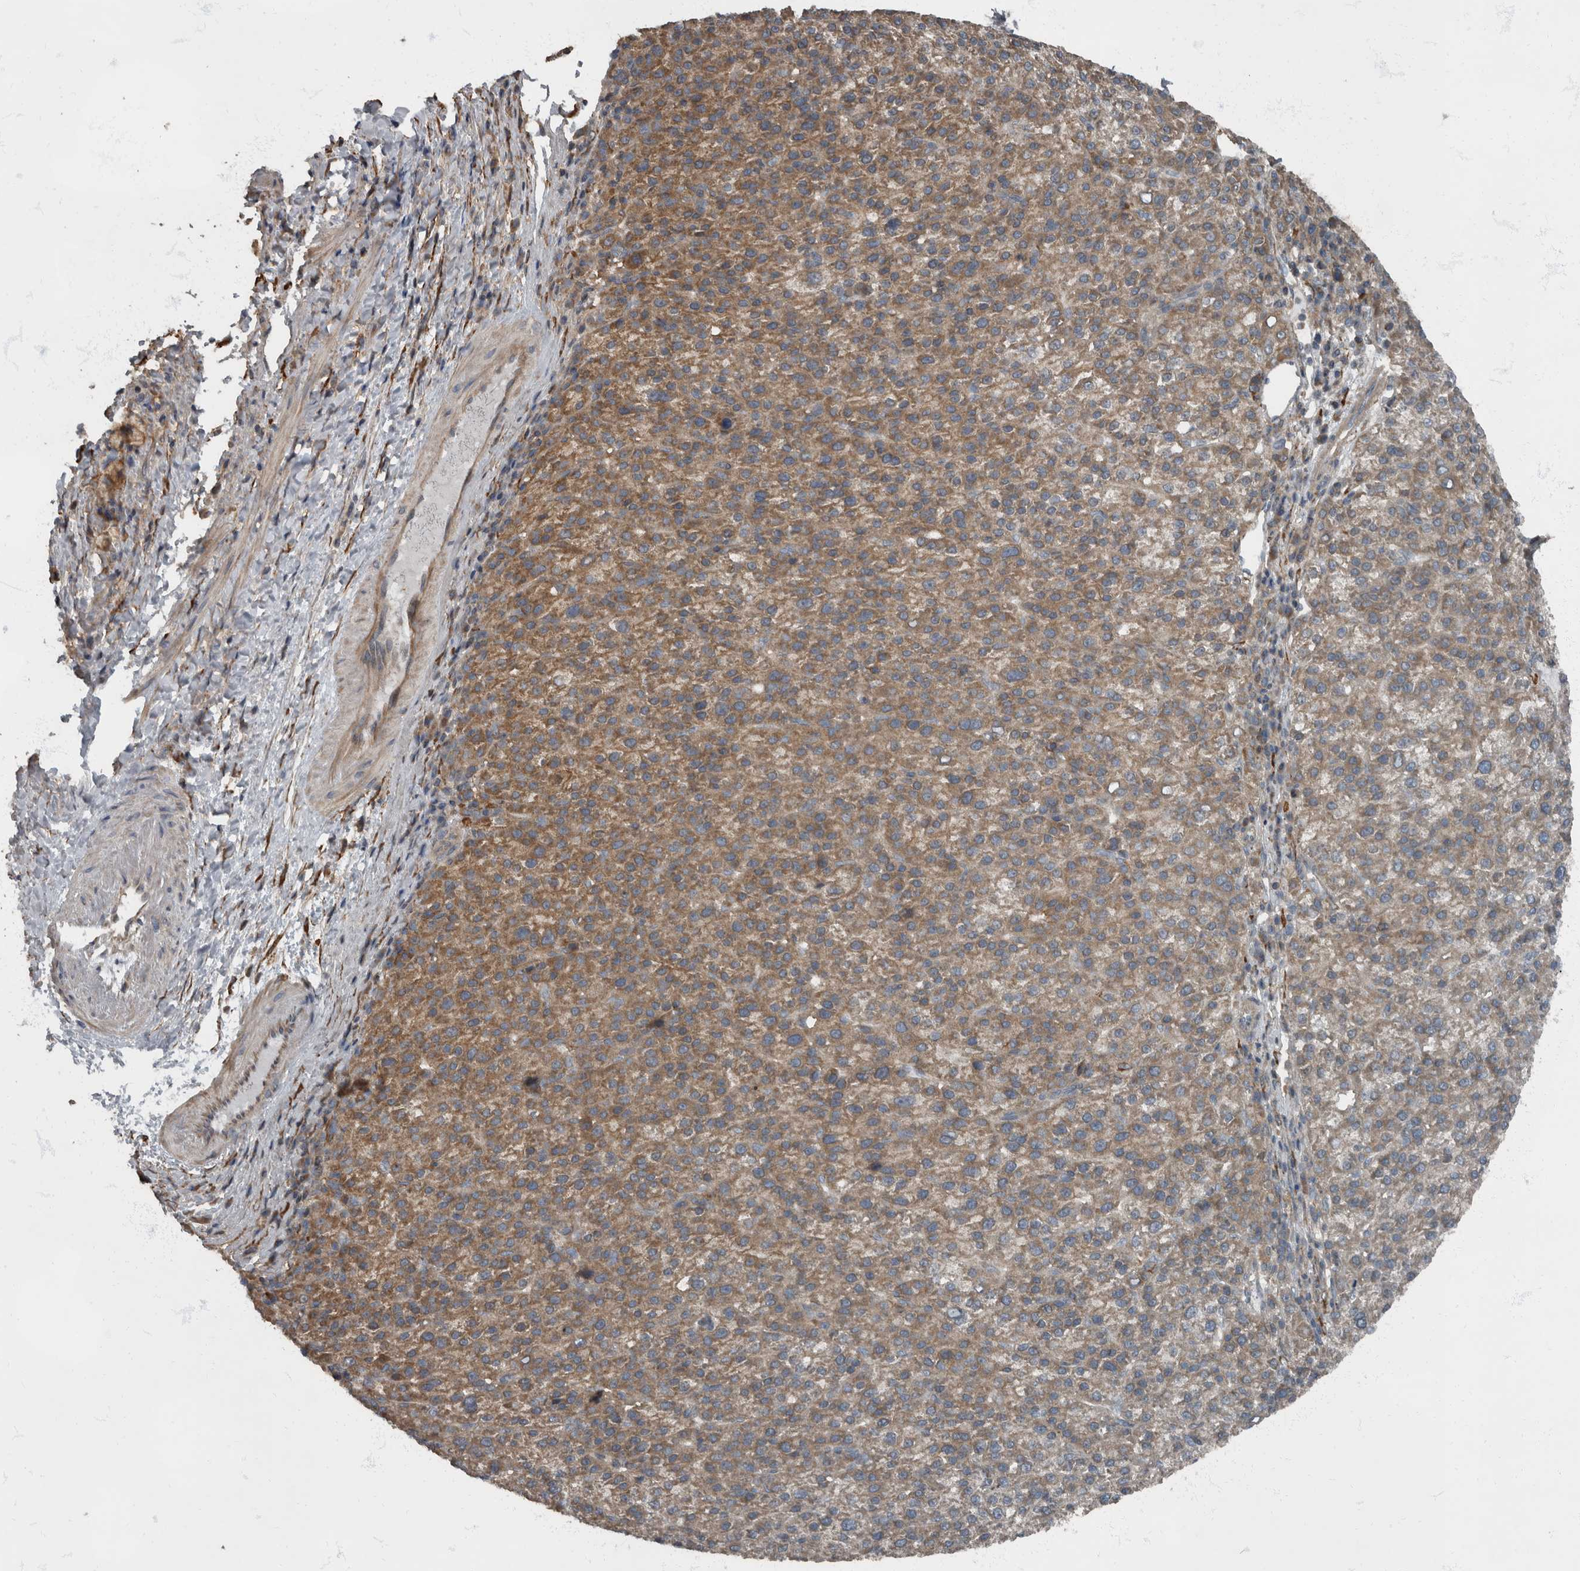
{"staining": {"intensity": "moderate", "quantity": ">75%", "location": "cytoplasmic/membranous"}, "tissue": "liver cancer", "cell_type": "Tumor cells", "image_type": "cancer", "snomed": [{"axis": "morphology", "description": "Carcinoma, Hepatocellular, NOS"}, {"axis": "topography", "description": "Liver"}], "caption": "Approximately >75% of tumor cells in liver cancer (hepatocellular carcinoma) demonstrate moderate cytoplasmic/membranous protein expression as visualized by brown immunohistochemical staining.", "gene": "RABGGTB", "patient": {"sex": "female", "age": 58}}